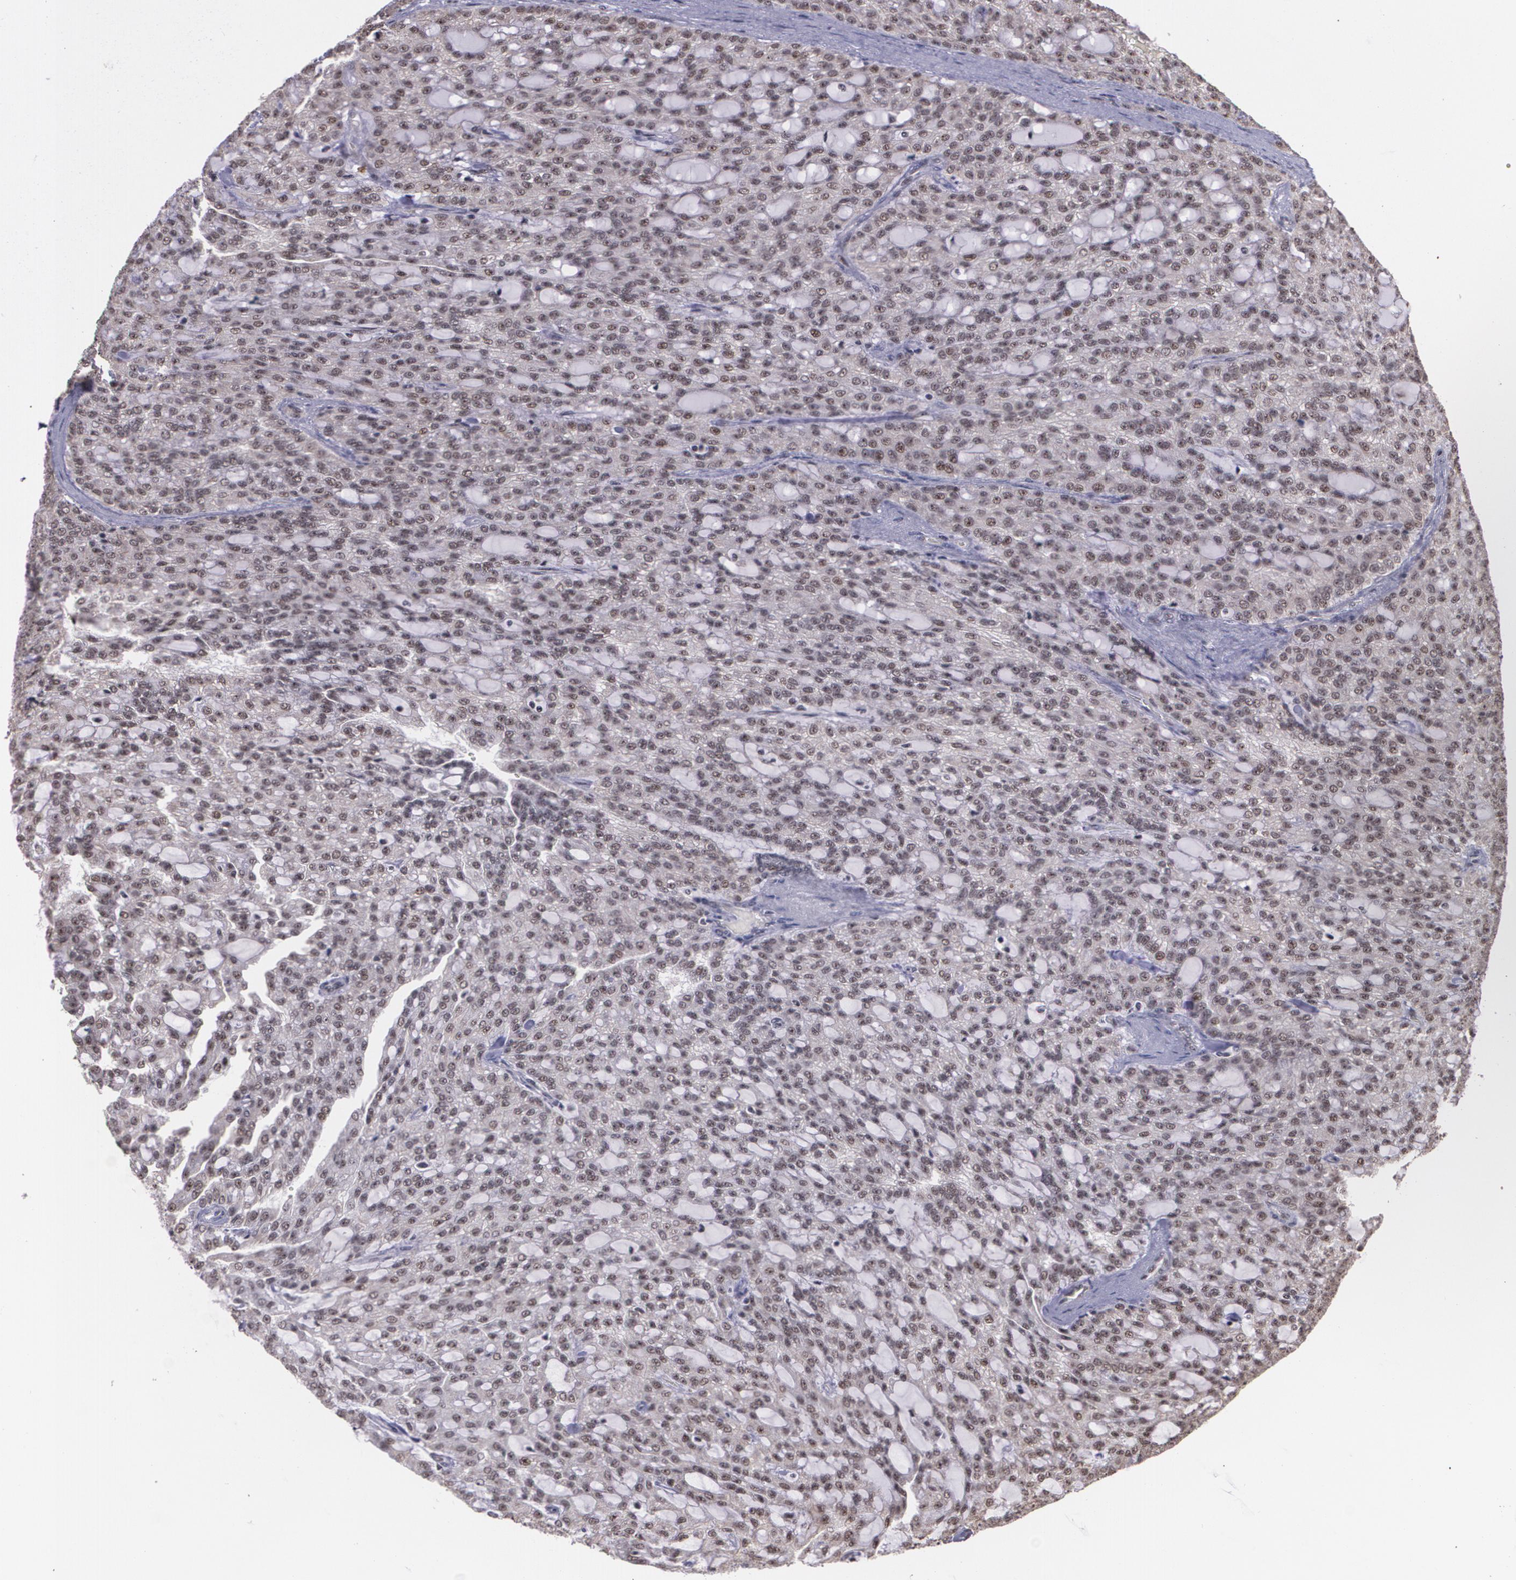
{"staining": {"intensity": "weak", "quantity": ">75%", "location": "nuclear"}, "tissue": "renal cancer", "cell_type": "Tumor cells", "image_type": "cancer", "snomed": [{"axis": "morphology", "description": "Adenocarcinoma, NOS"}, {"axis": "topography", "description": "Kidney"}], "caption": "A brown stain shows weak nuclear staining of a protein in renal adenocarcinoma tumor cells.", "gene": "C6orf15", "patient": {"sex": "male", "age": 63}}